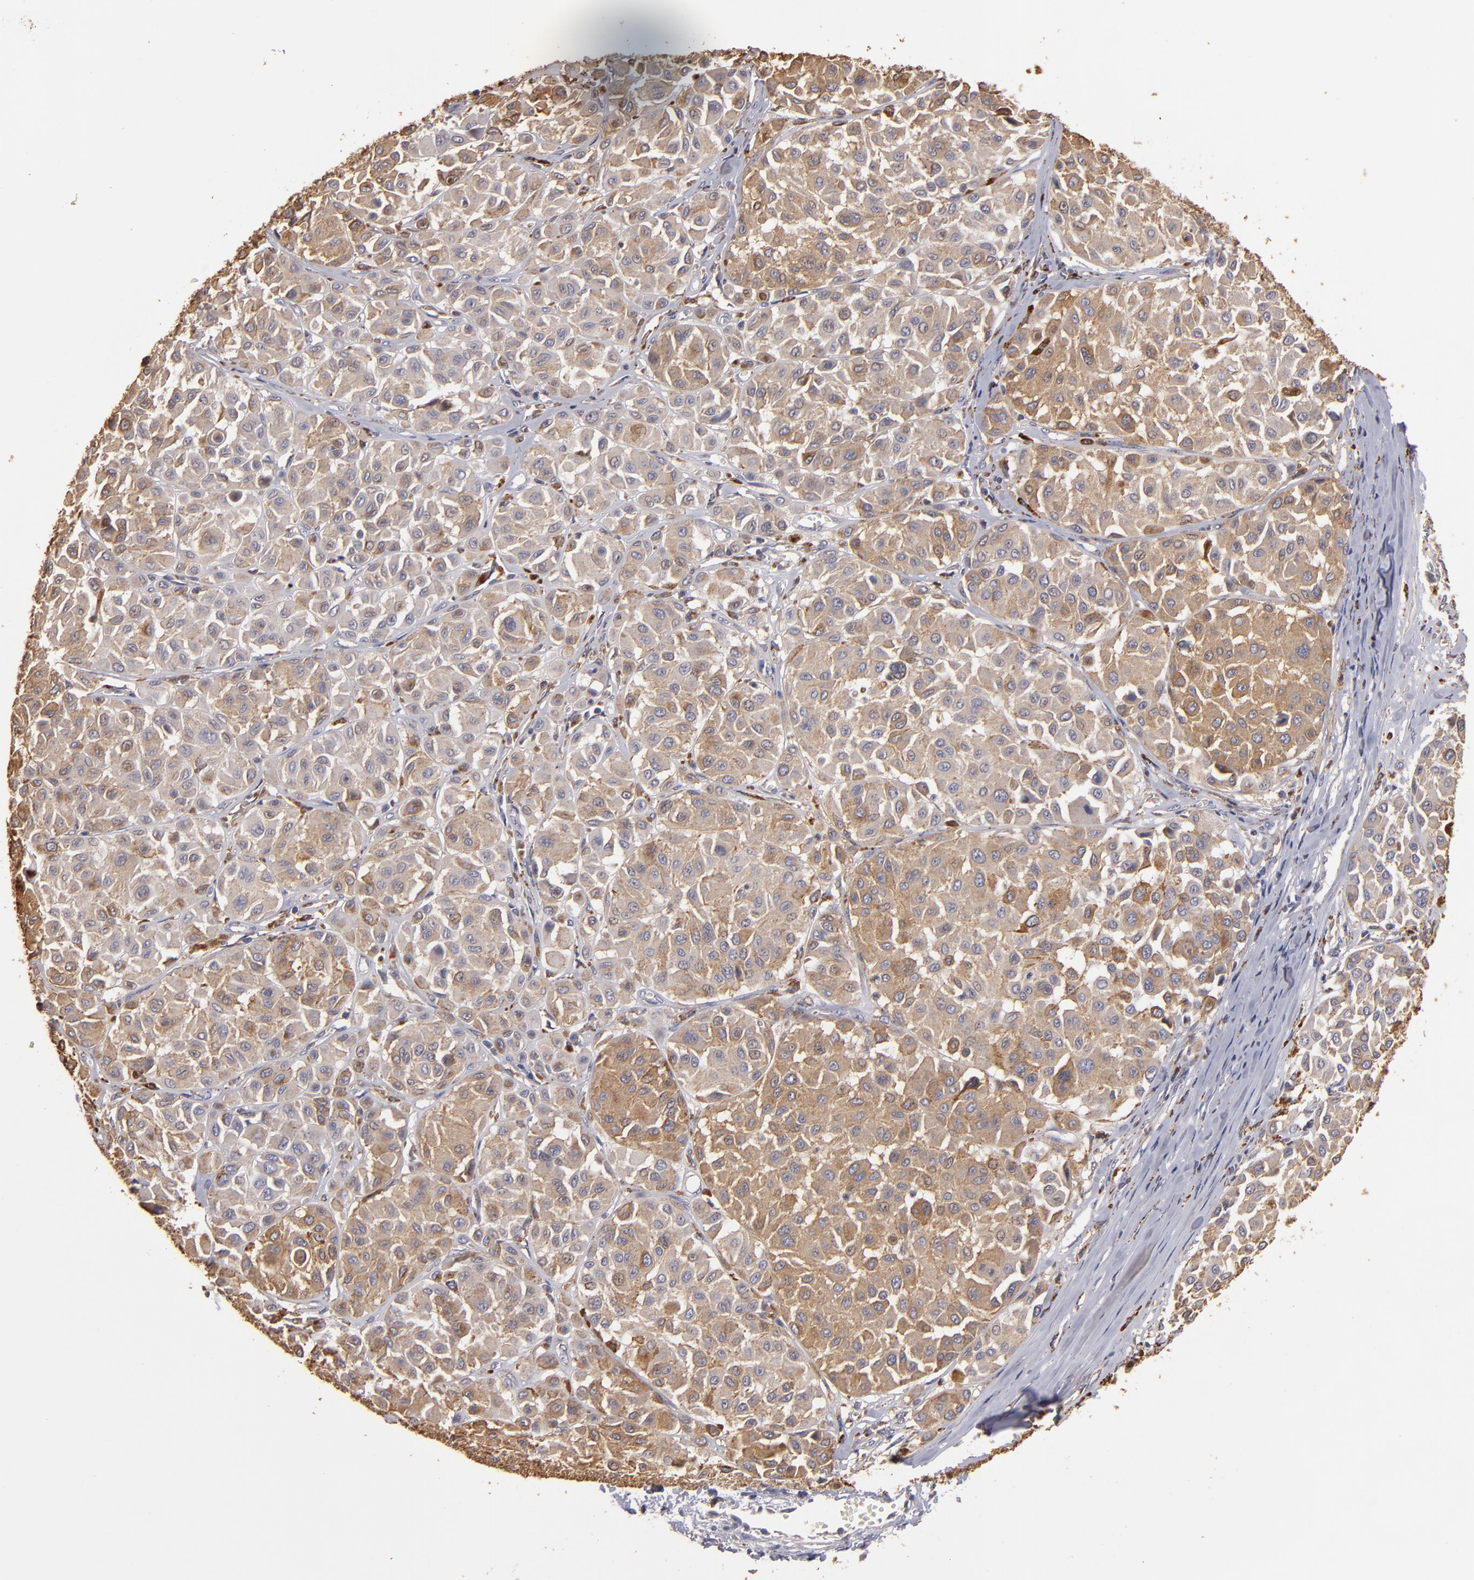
{"staining": {"intensity": "moderate", "quantity": ">75%", "location": "cytoplasmic/membranous"}, "tissue": "melanoma", "cell_type": "Tumor cells", "image_type": "cancer", "snomed": [{"axis": "morphology", "description": "Malignant melanoma, Metastatic site"}, {"axis": "topography", "description": "Soft tissue"}], "caption": "Immunohistochemical staining of human malignant melanoma (metastatic site) exhibits moderate cytoplasmic/membranous protein positivity in about >75% of tumor cells.", "gene": "TRAF1", "patient": {"sex": "male", "age": 41}}